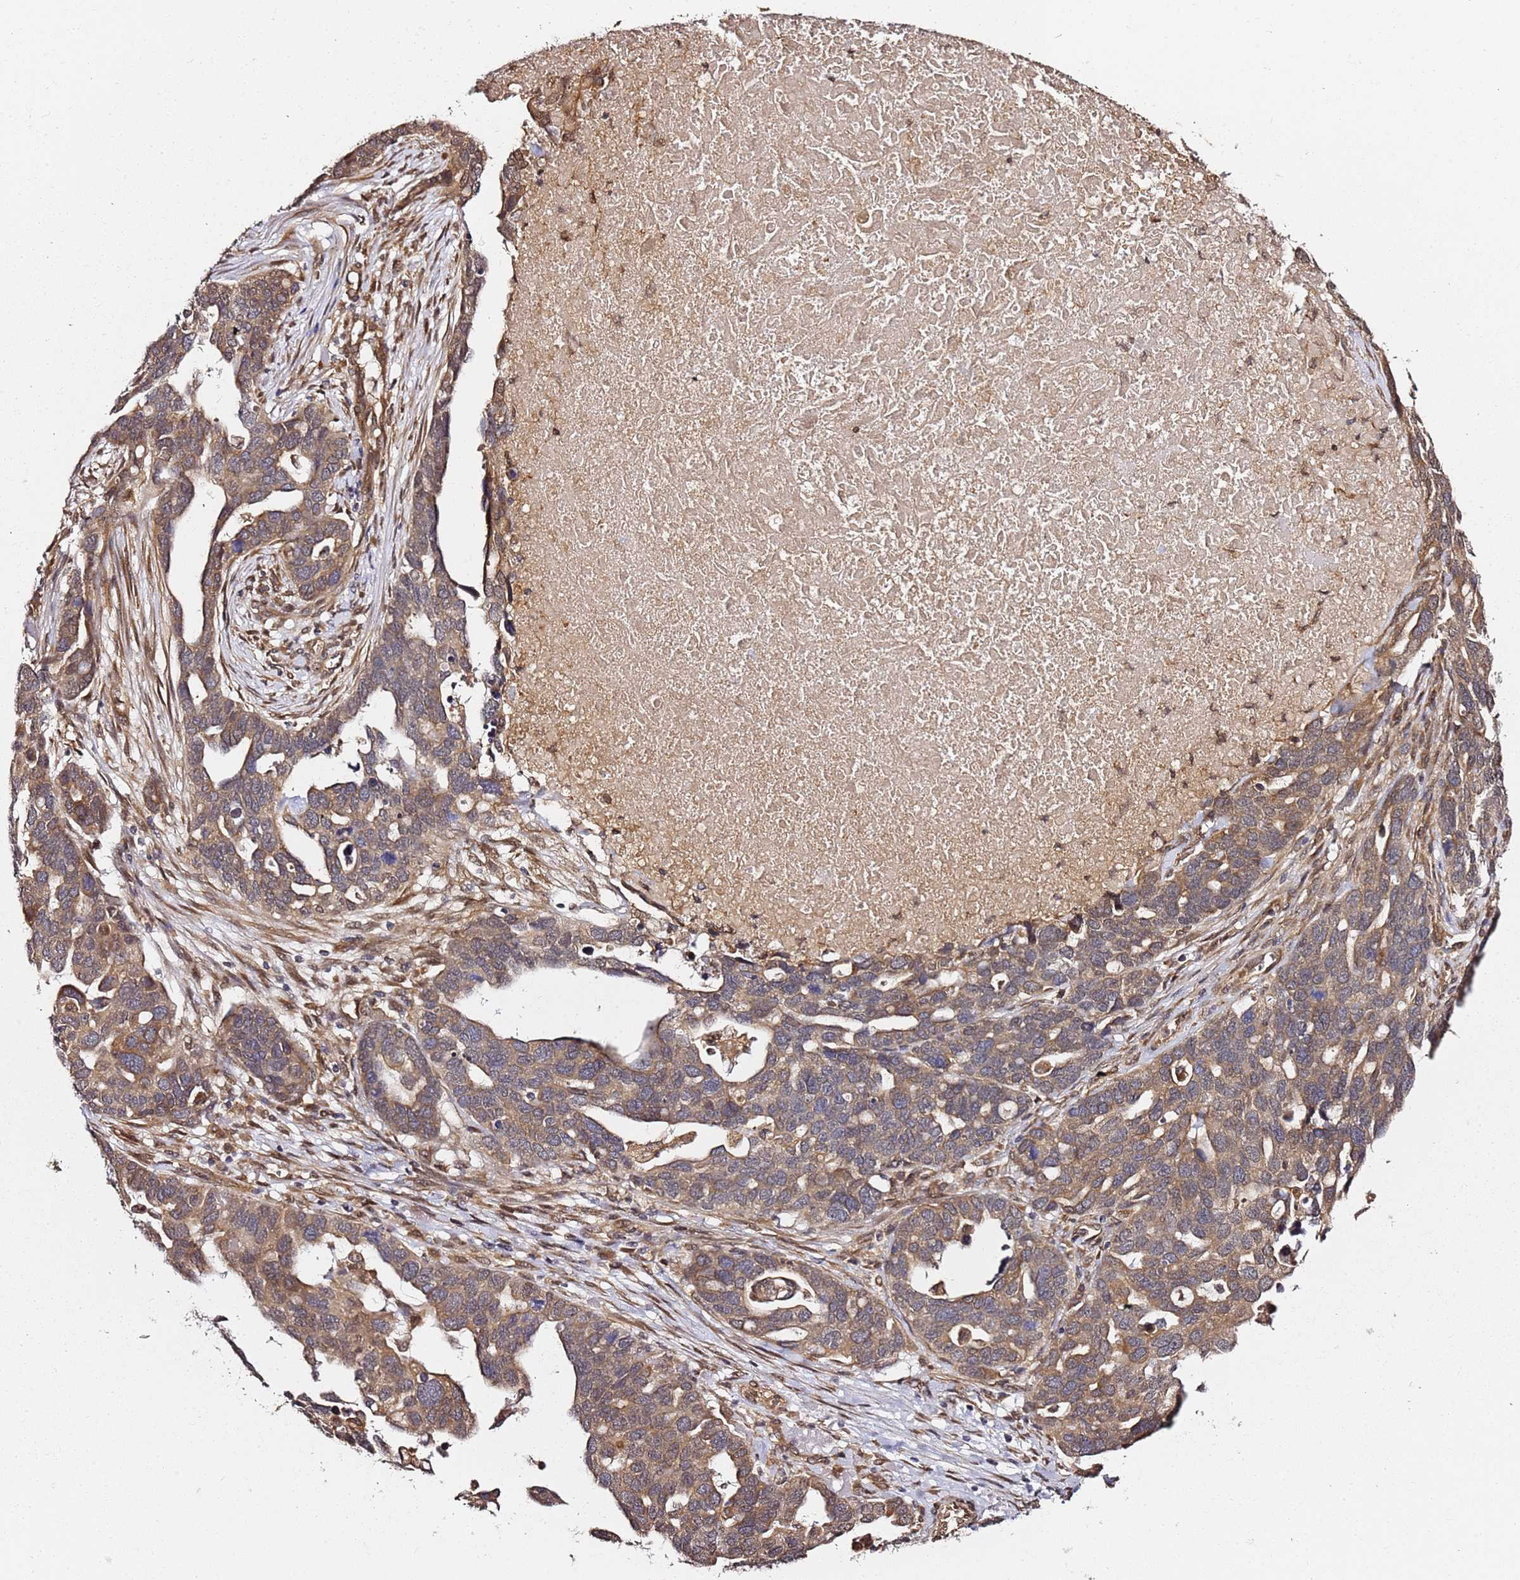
{"staining": {"intensity": "moderate", "quantity": ">75%", "location": "cytoplasmic/membranous"}, "tissue": "ovarian cancer", "cell_type": "Tumor cells", "image_type": "cancer", "snomed": [{"axis": "morphology", "description": "Cystadenocarcinoma, serous, NOS"}, {"axis": "topography", "description": "Ovary"}], "caption": "Protein staining reveals moderate cytoplasmic/membranous staining in approximately >75% of tumor cells in serous cystadenocarcinoma (ovarian).", "gene": "PRKAB2", "patient": {"sex": "female", "age": 54}}